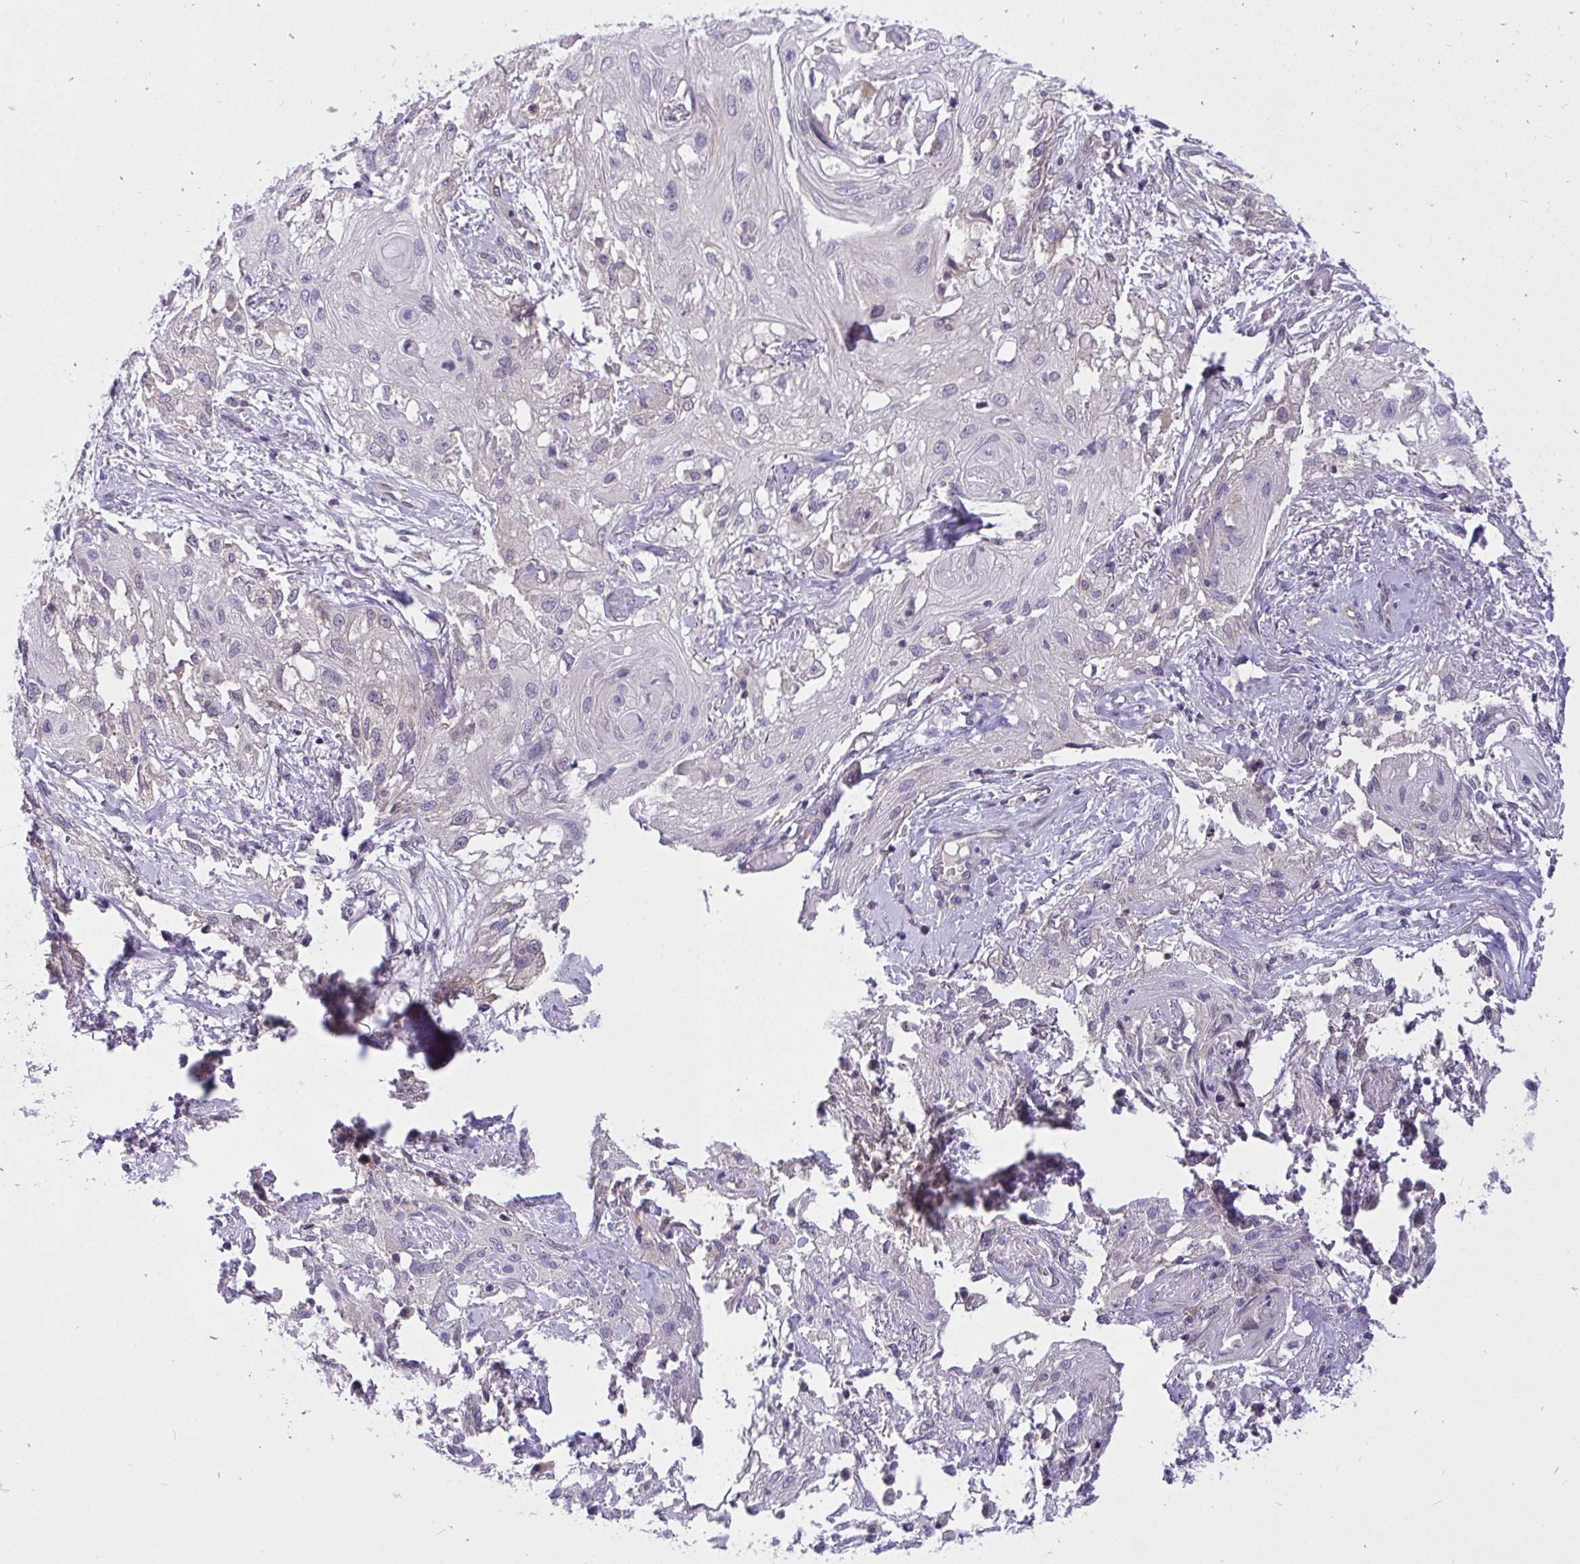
{"staining": {"intensity": "negative", "quantity": "none", "location": "none"}, "tissue": "skin cancer", "cell_type": "Tumor cells", "image_type": "cancer", "snomed": [{"axis": "morphology", "description": "Squamous cell carcinoma, NOS"}, {"axis": "topography", "description": "Skin"}, {"axis": "topography", "description": "Vulva"}], "caption": "Skin cancer (squamous cell carcinoma) was stained to show a protein in brown. There is no significant positivity in tumor cells. (DAB (3,3'-diaminobenzidine) immunohistochemistry with hematoxylin counter stain).", "gene": "C19orf54", "patient": {"sex": "female", "age": 86}}